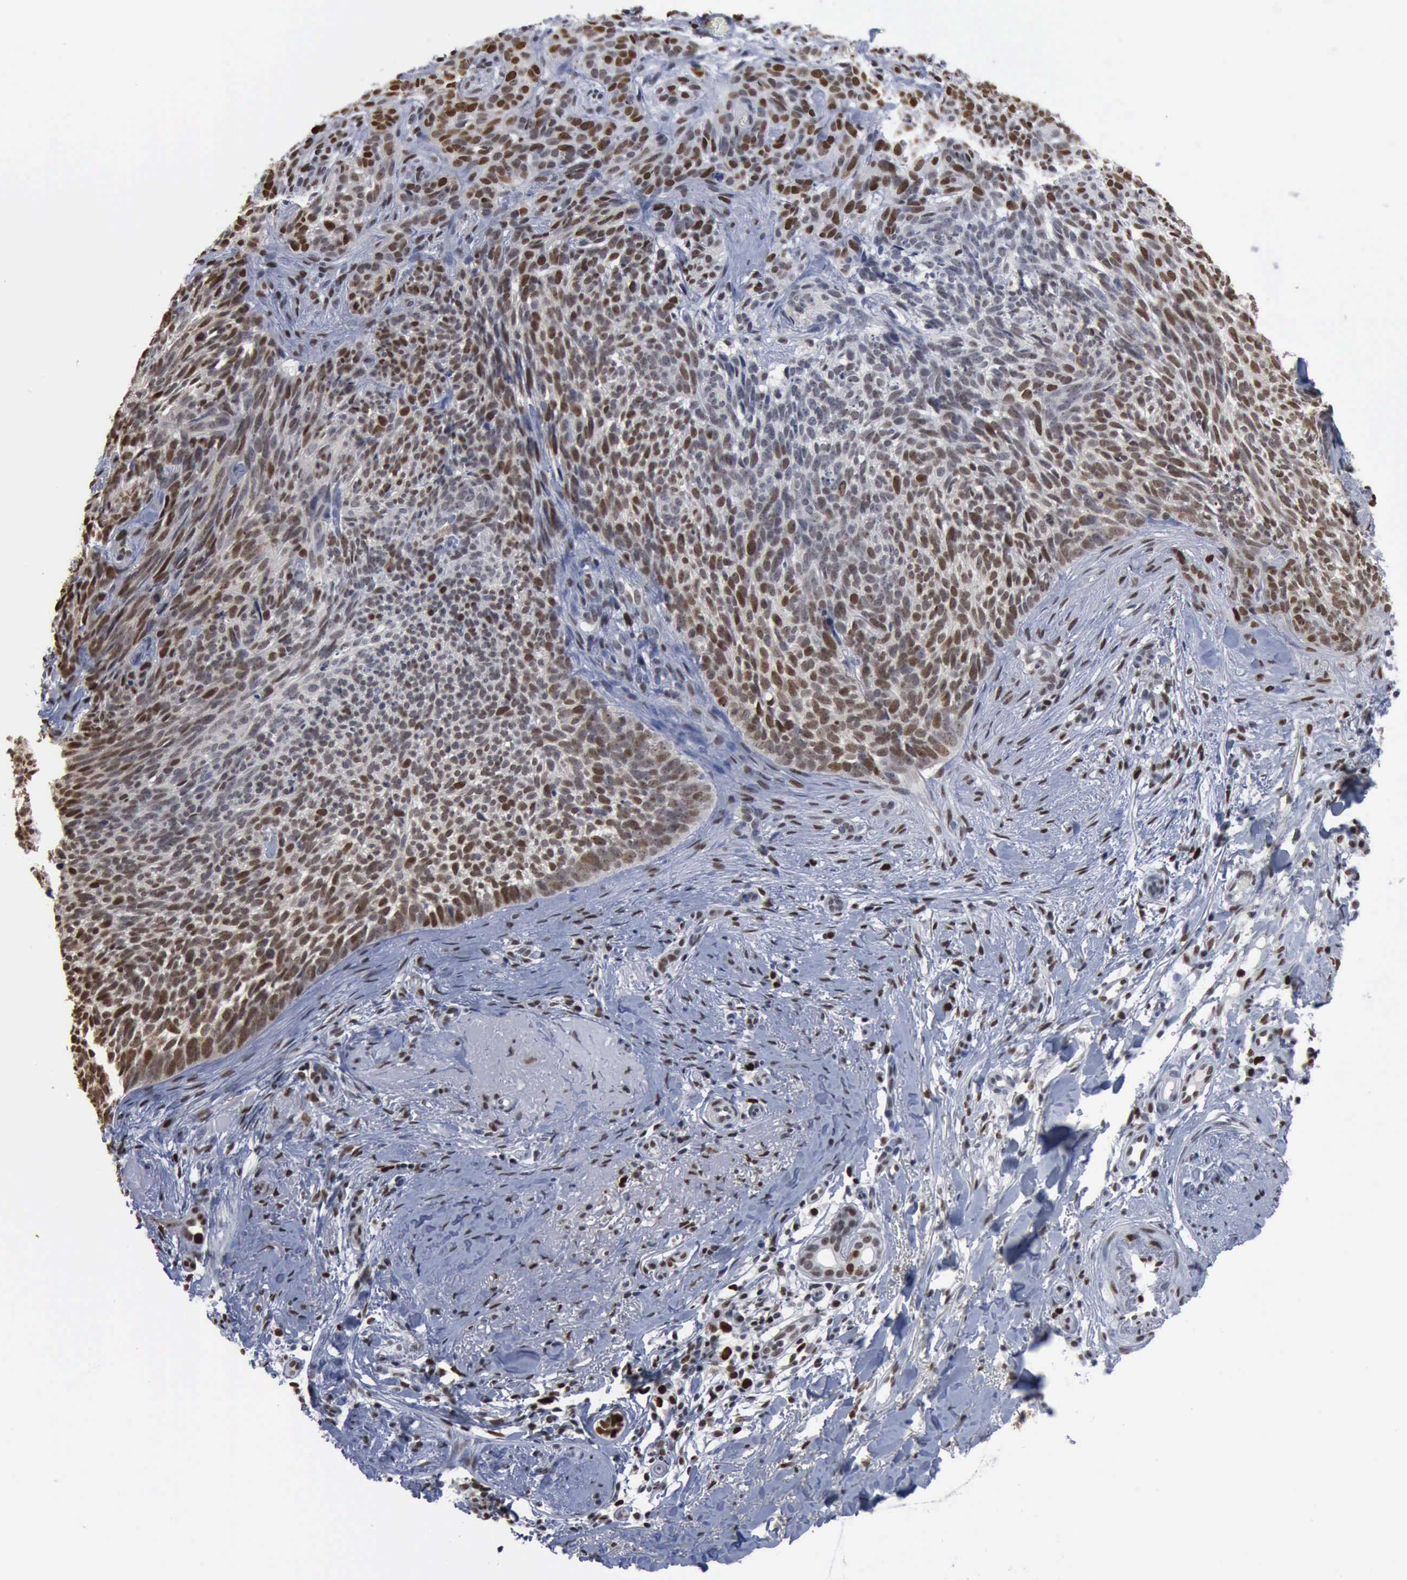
{"staining": {"intensity": "moderate", "quantity": ">75%", "location": "nuclear"}, "tissue": "skin cancer", "cell_type": "Tumor cells", "image_type": "cancer", "snomed": [{"axis": "morphology", "description": "Basal cell carcinoma"}, {"axis": "topography", "description": "Skin"}], "caption": "The micrograph exhibits a brown stain indicating the presence of a protein in the nuclear of tumor cells in basal cell carcinoma (skin).", "gene": "PCNA", "patient": {"sex": "female", "age": 81}}